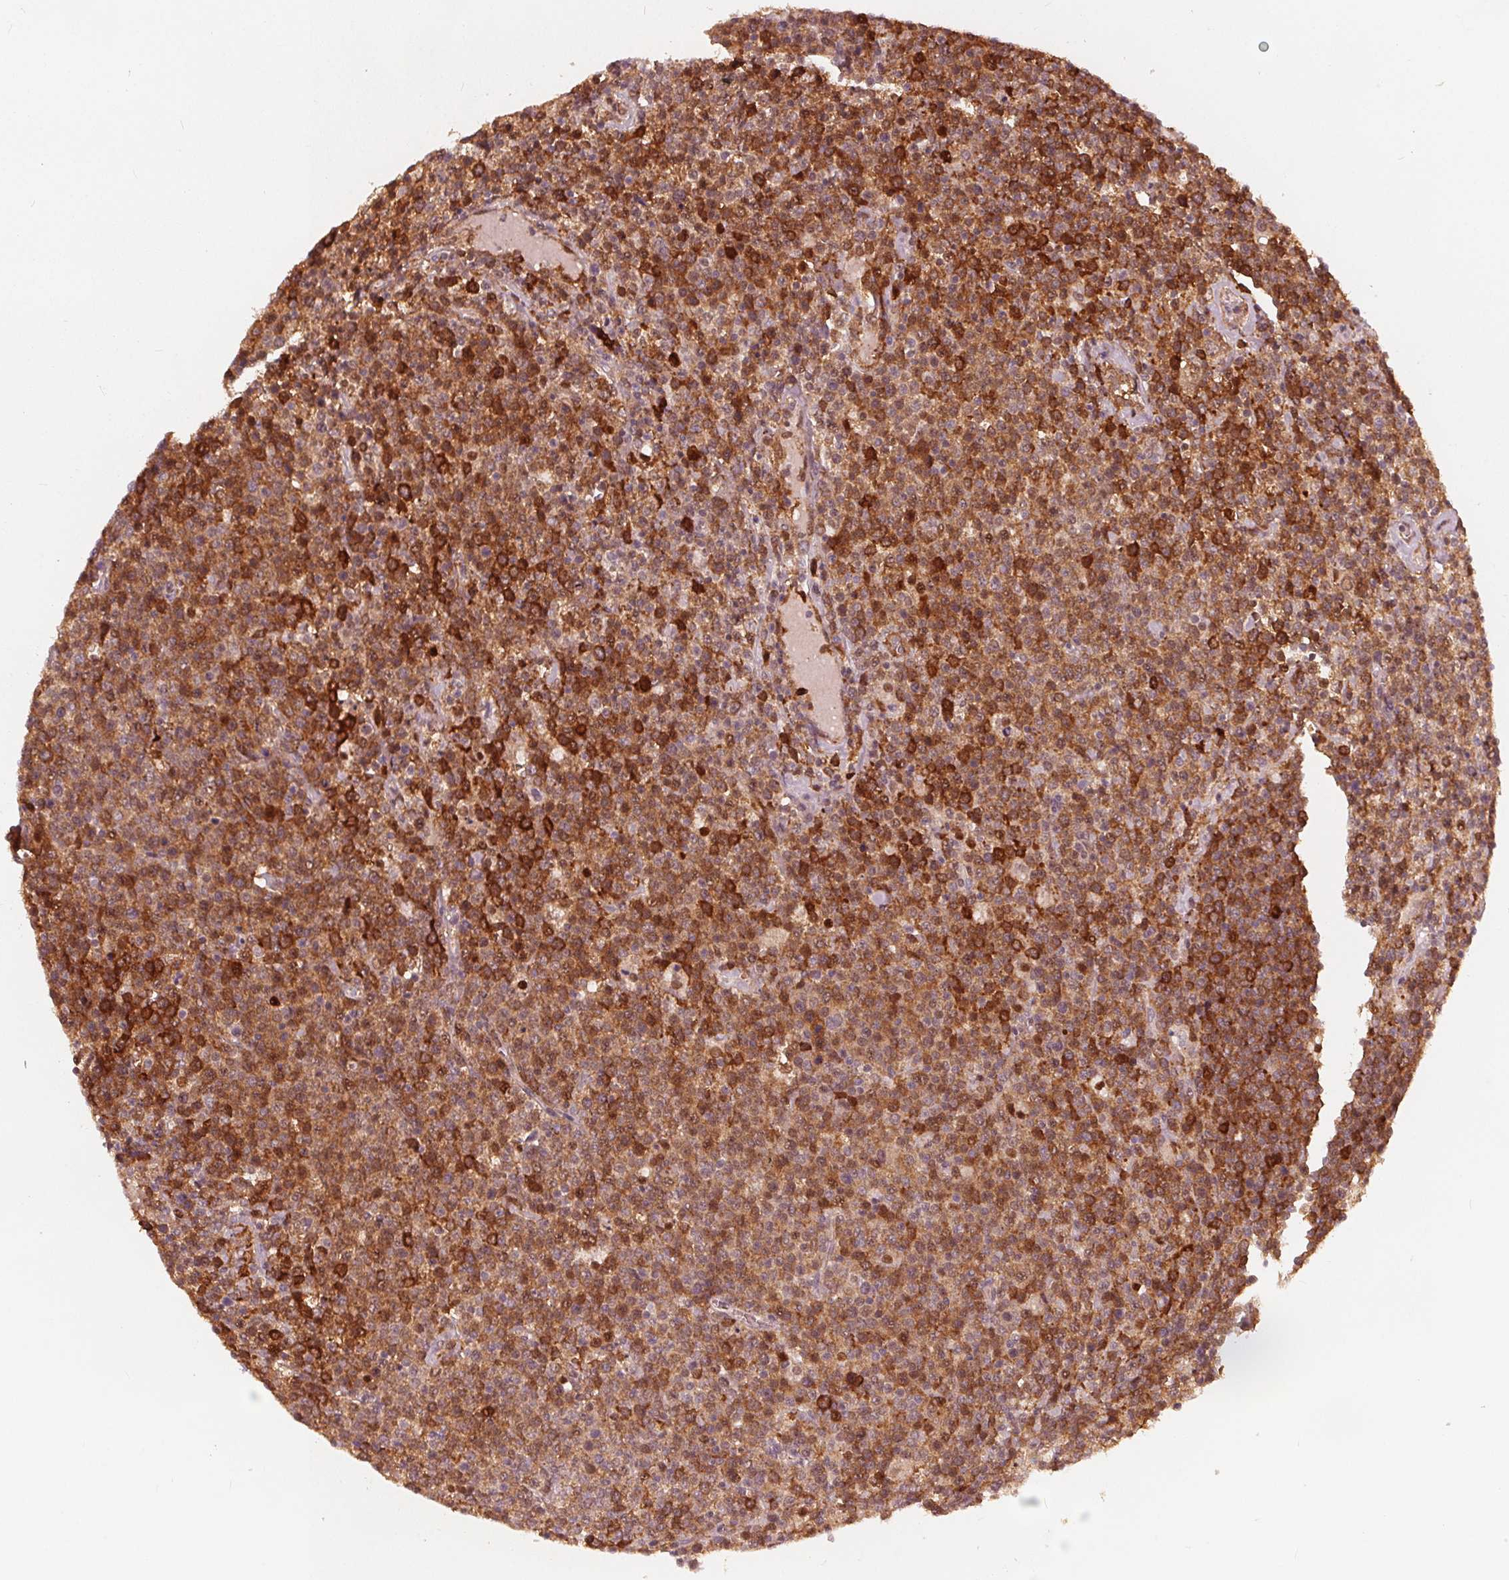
{"staining": {"intensity": "moderate", "quantity": ">75%", "location": "cytoplasmic/membranous,nuclear"}, "tissue": "lymphoma", "cell_type": "Tumor cells", "image_type": "cancer", "snomed": [{"axis": "morphology", "description": "Malignant lymphoma, non-Hodgkin's type, High grade"}, {"axis": "topography", "description": "Lymph node"}], "caption": "This is an image of IHC staining of lymphoma, which shows moderate positivity in the cytoplasmic/membranous and nuclear of tumor cells.", "gene": "SQSTM1", "patient": {"sex": "male", "age": 61}}